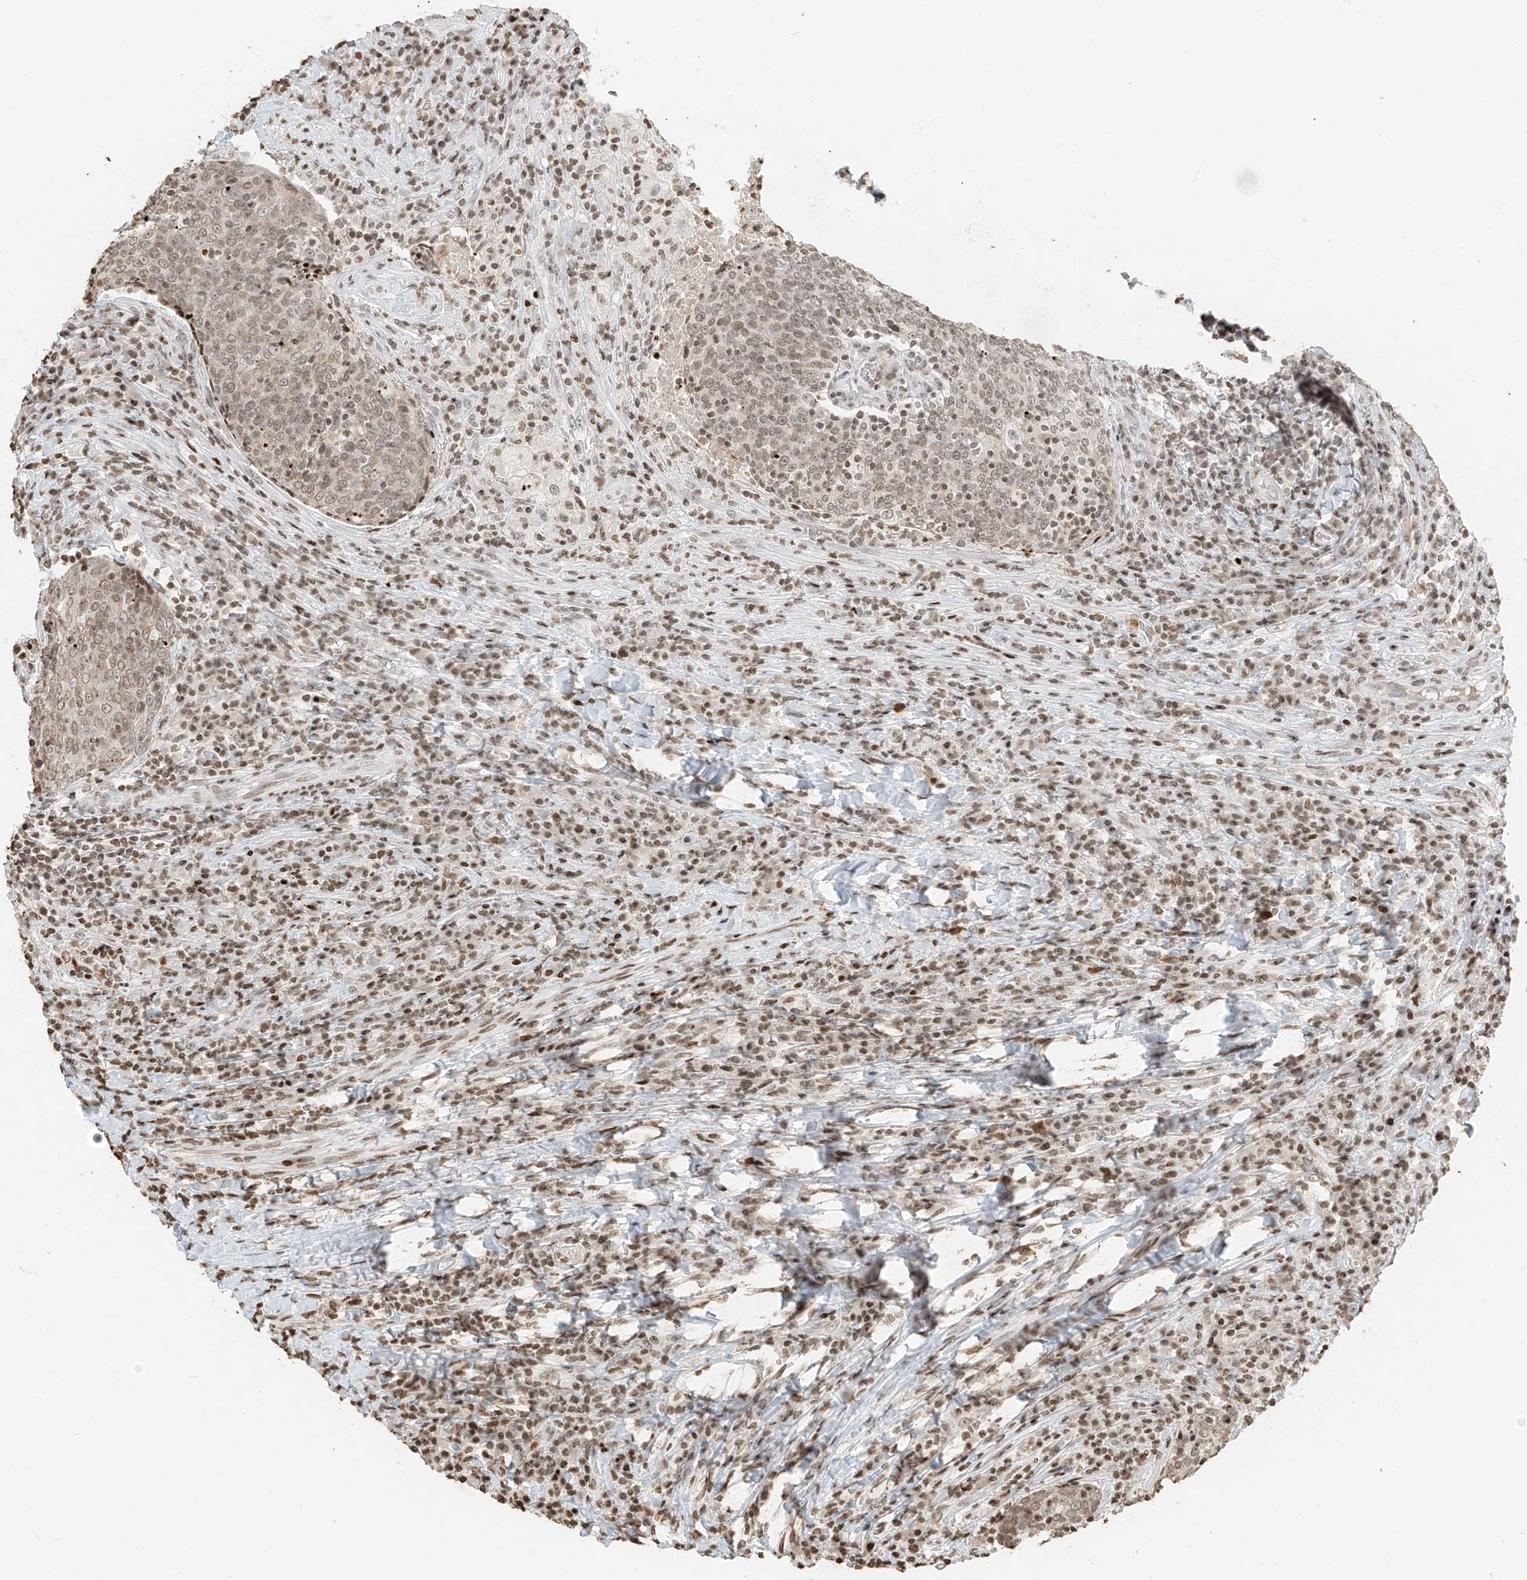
{"staining": {"intensity": "moderate", "quantity": "25%-75%", "location": "nuclear"}, "tissue": "head and neck cancer", "cell_type": "Tumor cells", "image_type": "cancer", "snomed": [{"axis": "morphology", "description": "Squamous cell carcinoma, NOS"}, {"axis": "morphology", "description": "Squamous cell carcinoma, metastatic, NOS"}, {"axis": "topography", "description": "Lymph node"}, {"axis": "topography", "description": "Head-Neck"}], "caption": "Tumor cells reveal medium levels of moderate nuclear staining in about 25%-75% of cells in human metastatic squamous cell carcinoma (head and neck).", "gene": "C17orf58", "patient": {"sex": "male", "age": 62}}